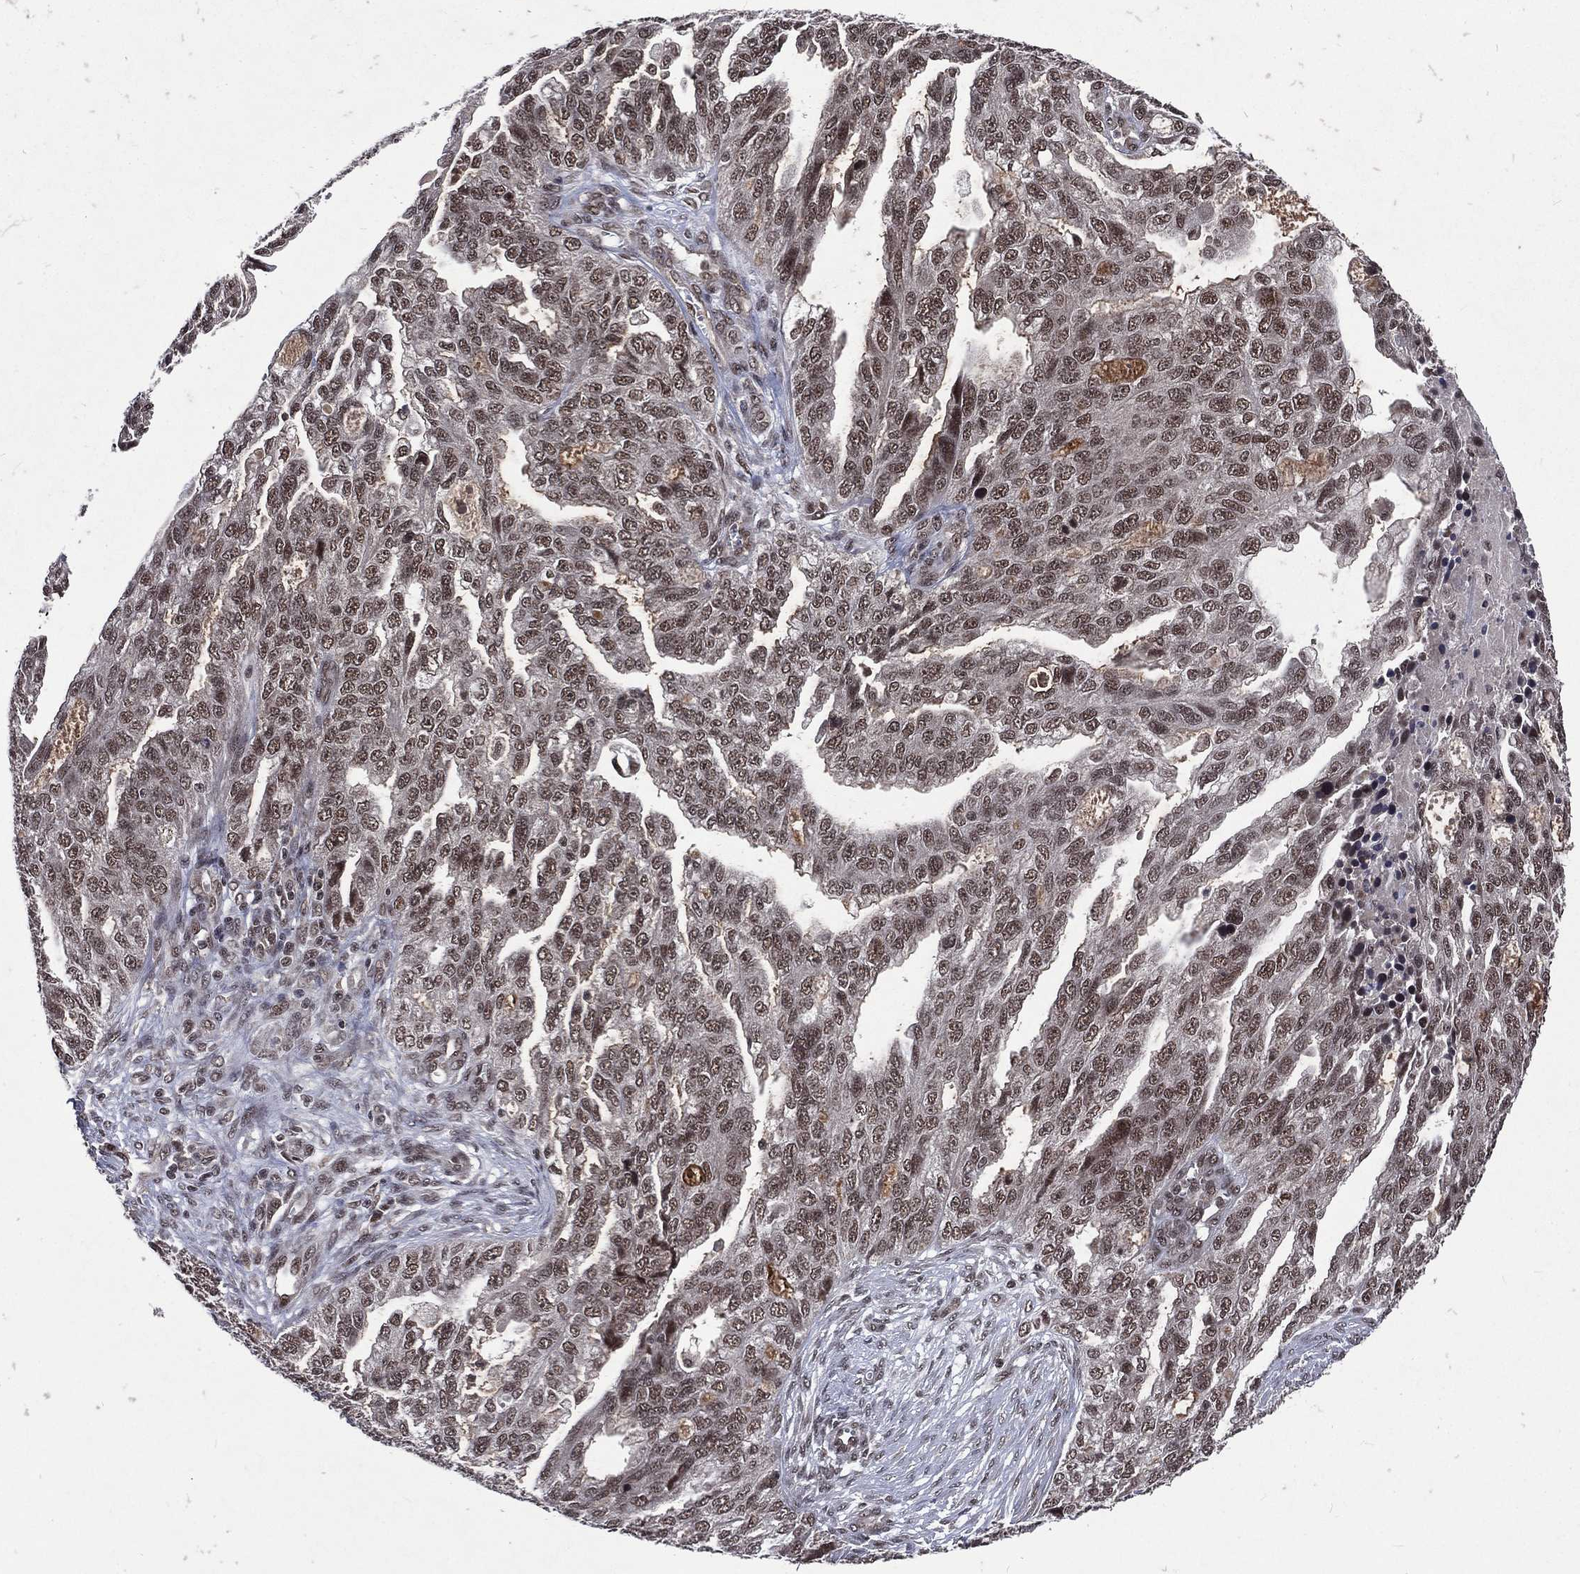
{"staining": {"intensity": "moderate", "quantity": "<25%", "location": "cytoplasmic/membranous,nuclear"}, "tissue": "ovarian cancer", "cell_type": "Tumor cells", "image_type": "cancer", "snomed": [{"axis": "morphology", "description": "Cystadenocarcinoma, serous, NOS"}, {"axis": "topography", "description": "Ovary"}], "caption": "Human ovarian cancer (serous cystadenocarcinoma) stained with a protein marker demonstrates moderate staining in tumor cells.", "gene": "DMAP1", "patient": {"sex": "female", "age": 51}}